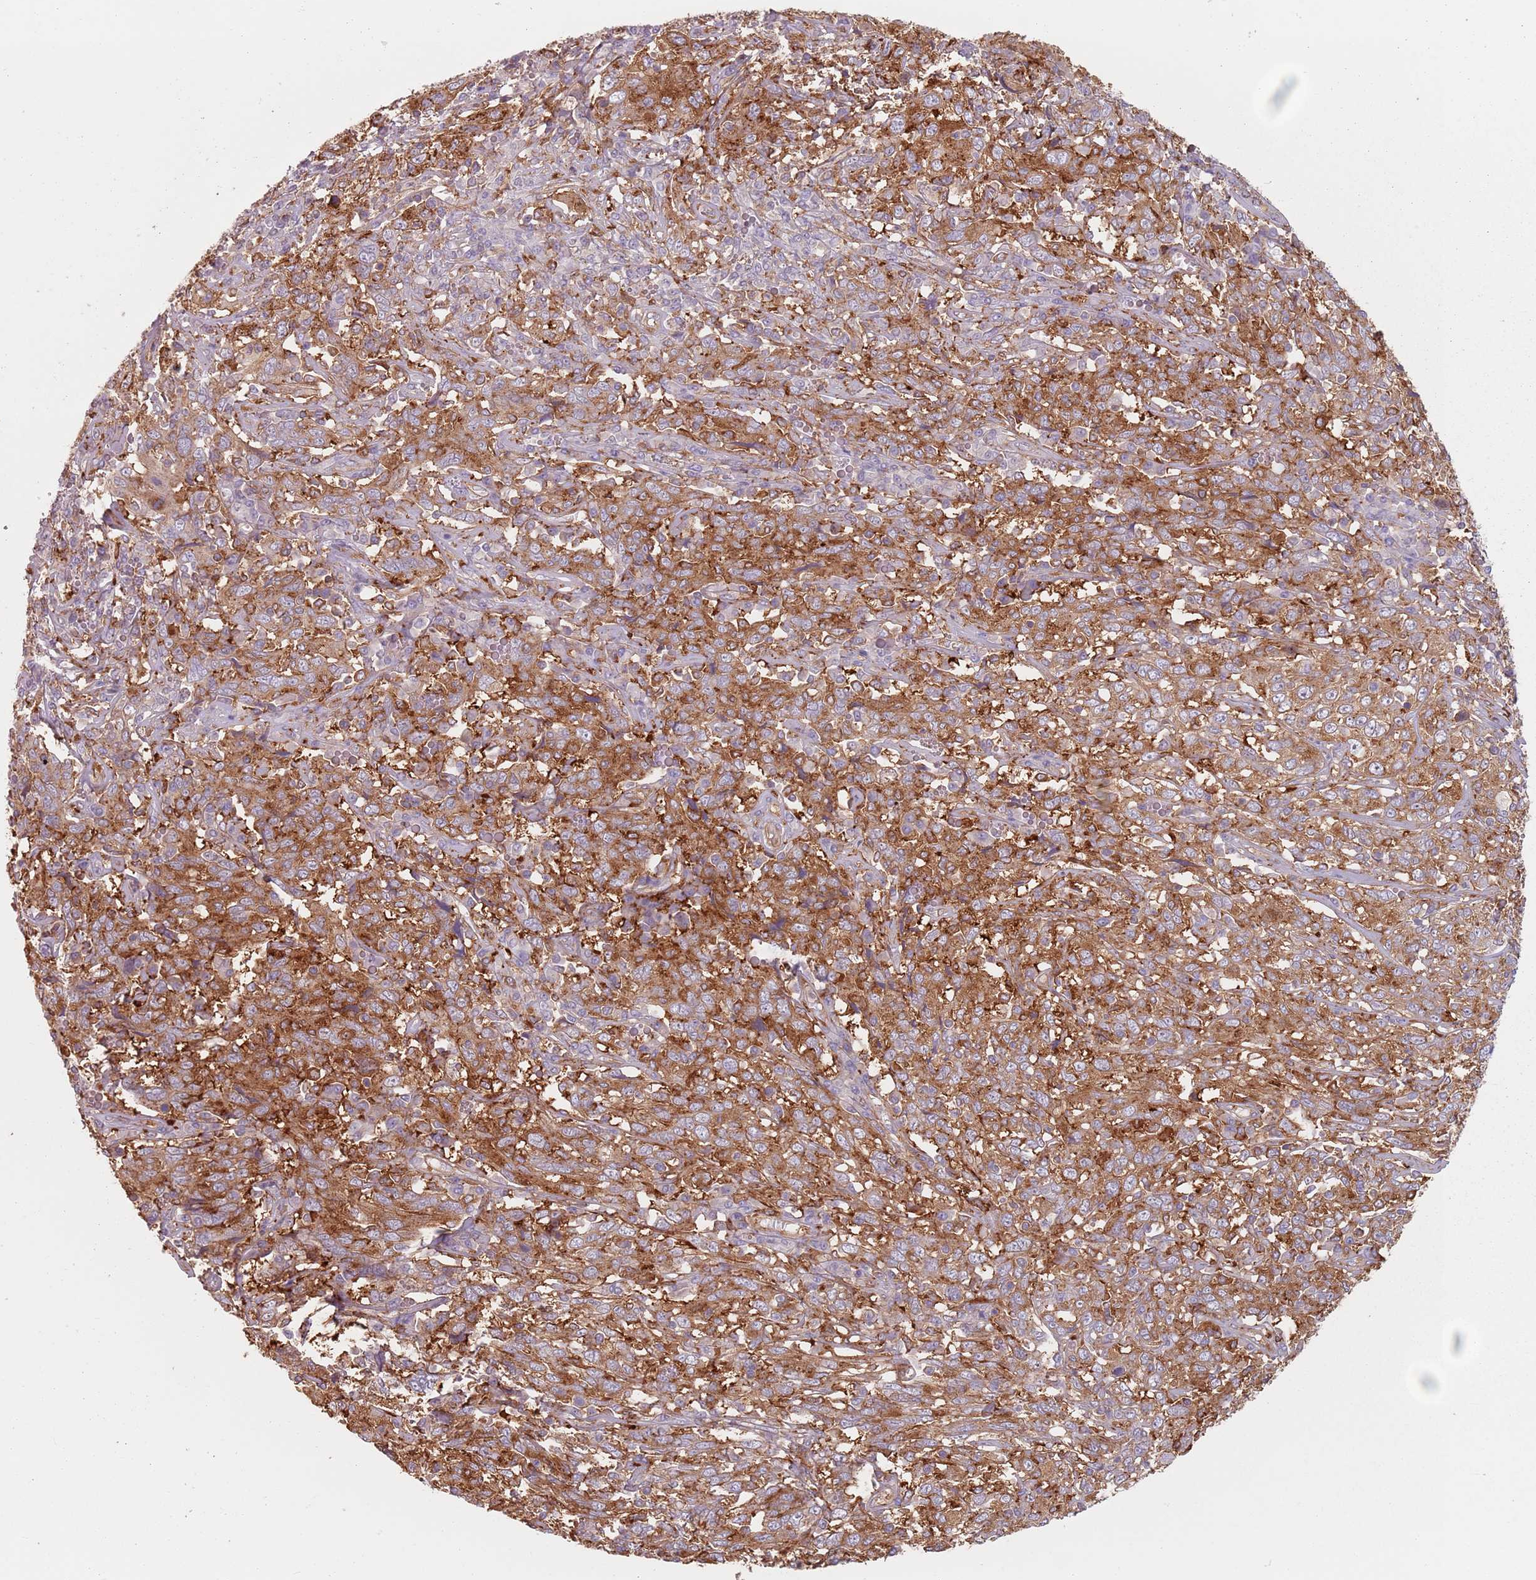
{"staining": {"intensity": "moderate", "quantity": ">75%", "location": "cytoplasmic/membranous"}, "tissue": "cervical cancer", "cell_type": "Tumor cells", "image_type": "cancer", "snomed": [{"axis": "morphology", "description": "Squamous cell carcinoma, NOS"}, {"axis": "topography", "description": "Cervix"}], "caption": "About >75% of tumor cells in squamous cell carcinoma (cervical) demonstrate moderate cytoplasmic/membranous protein positivity as visualized by brown immunohistochemical staining.", "gene": "TPD52L2", "patient": {"sex": "female", "age": 46}}